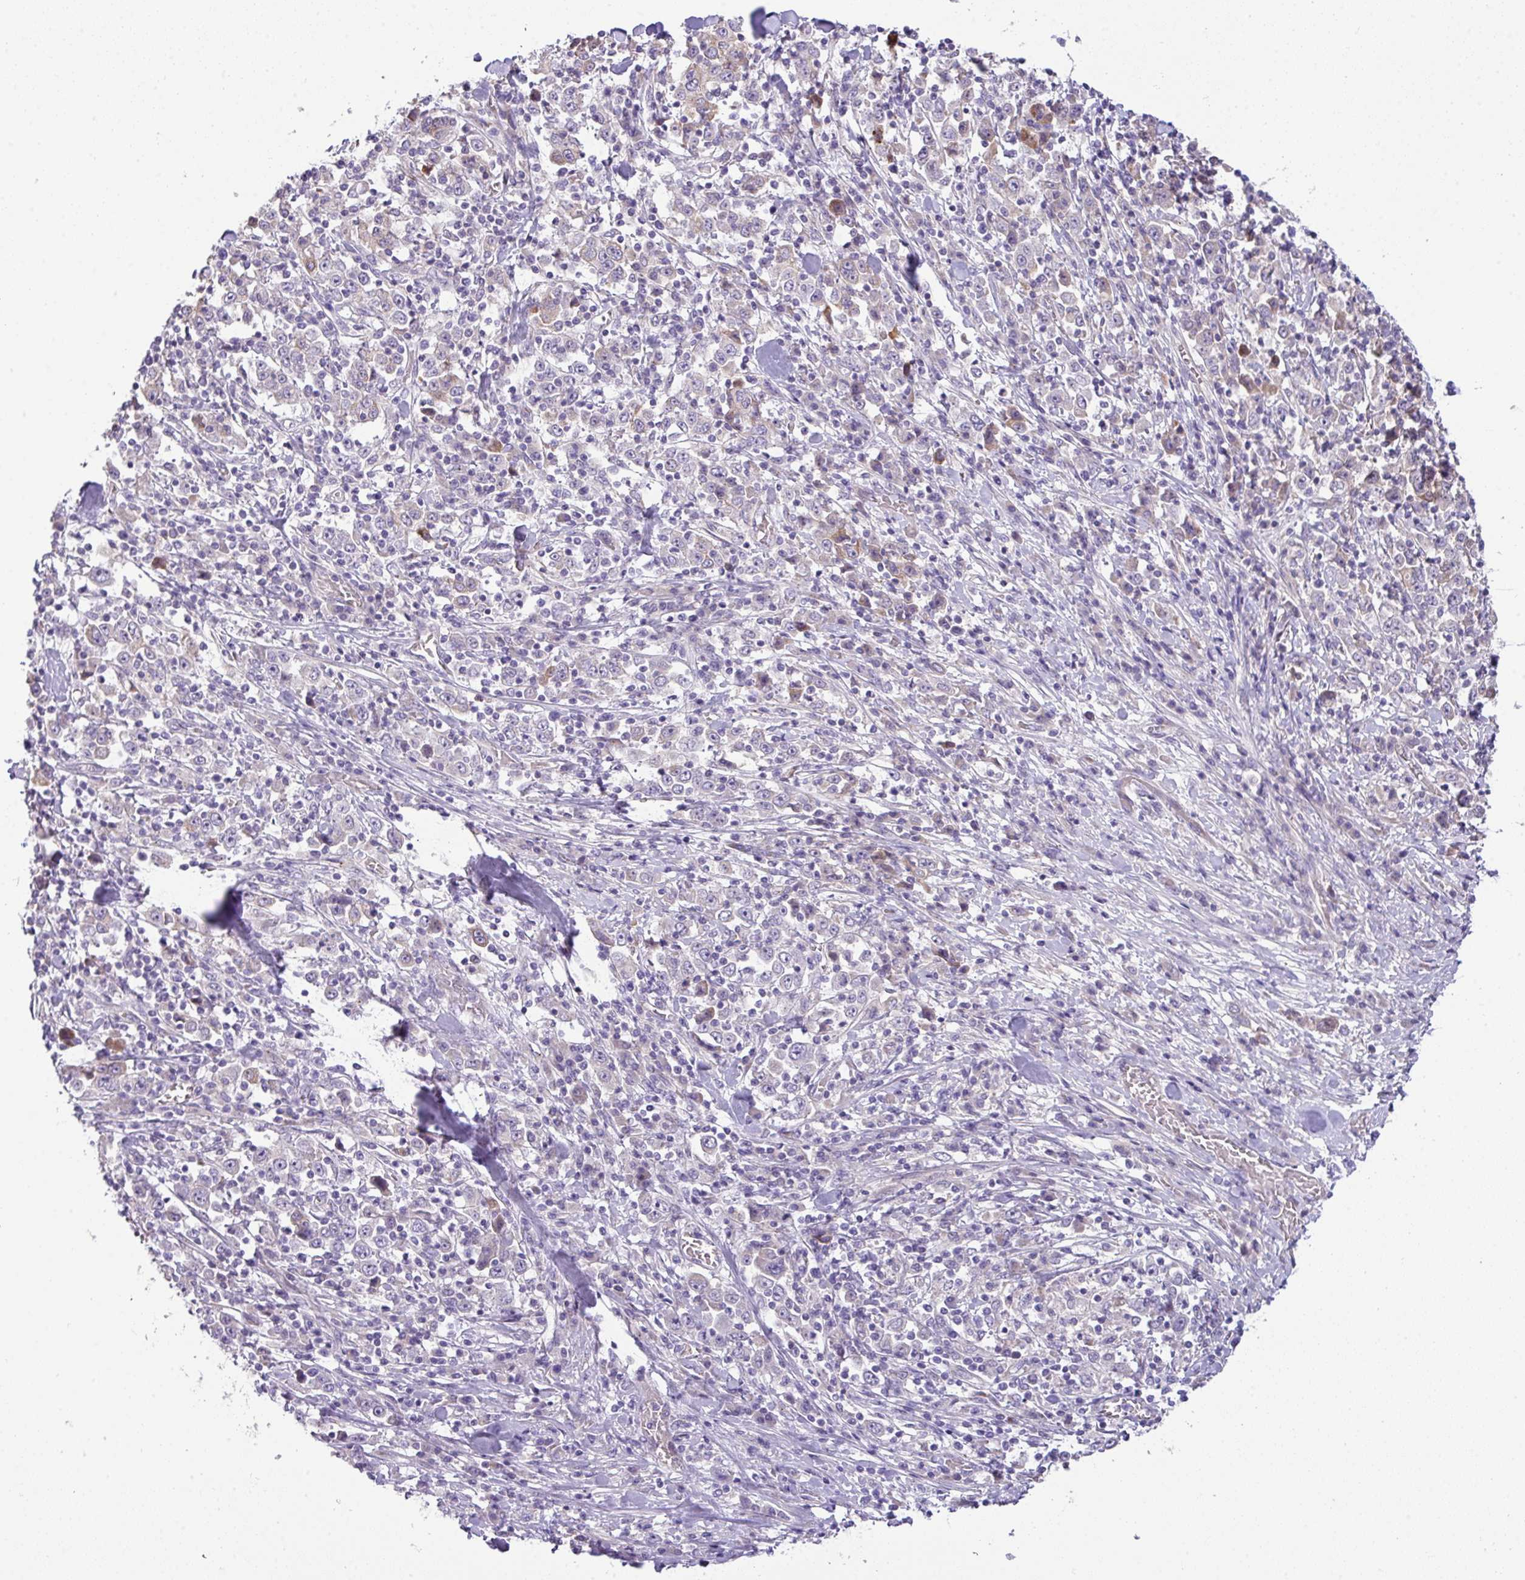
{"staining": {"intensity": "negative", "quantity": "none", "location": "none"}, "tissue": "stomach cancer", "cell_type": "Tumor cells", "image_type": "cancer", "snomed": [{"axis": "morphology", "description": "Normal tissue, NOS"}, {"axis": "morphology", "description": "Adenocarcinoma, NOS"}, {"axis": "topography", "description": "Stomach, upper"}, {"axis": "topography", "description": "Stomach"}], "caption": "The micrograph exhibits no significant expression in tumor cells of stomach cancer (adenocarcinoma). Brightfield microscopy of immunohistochemistry stained with DAB (3,3'-diaminobenzidine) (brown) and hematoxylin (blue), captured at high magnification.", "gene": "PIK3R5", "patient": {"sex": "male", "age": 59}}